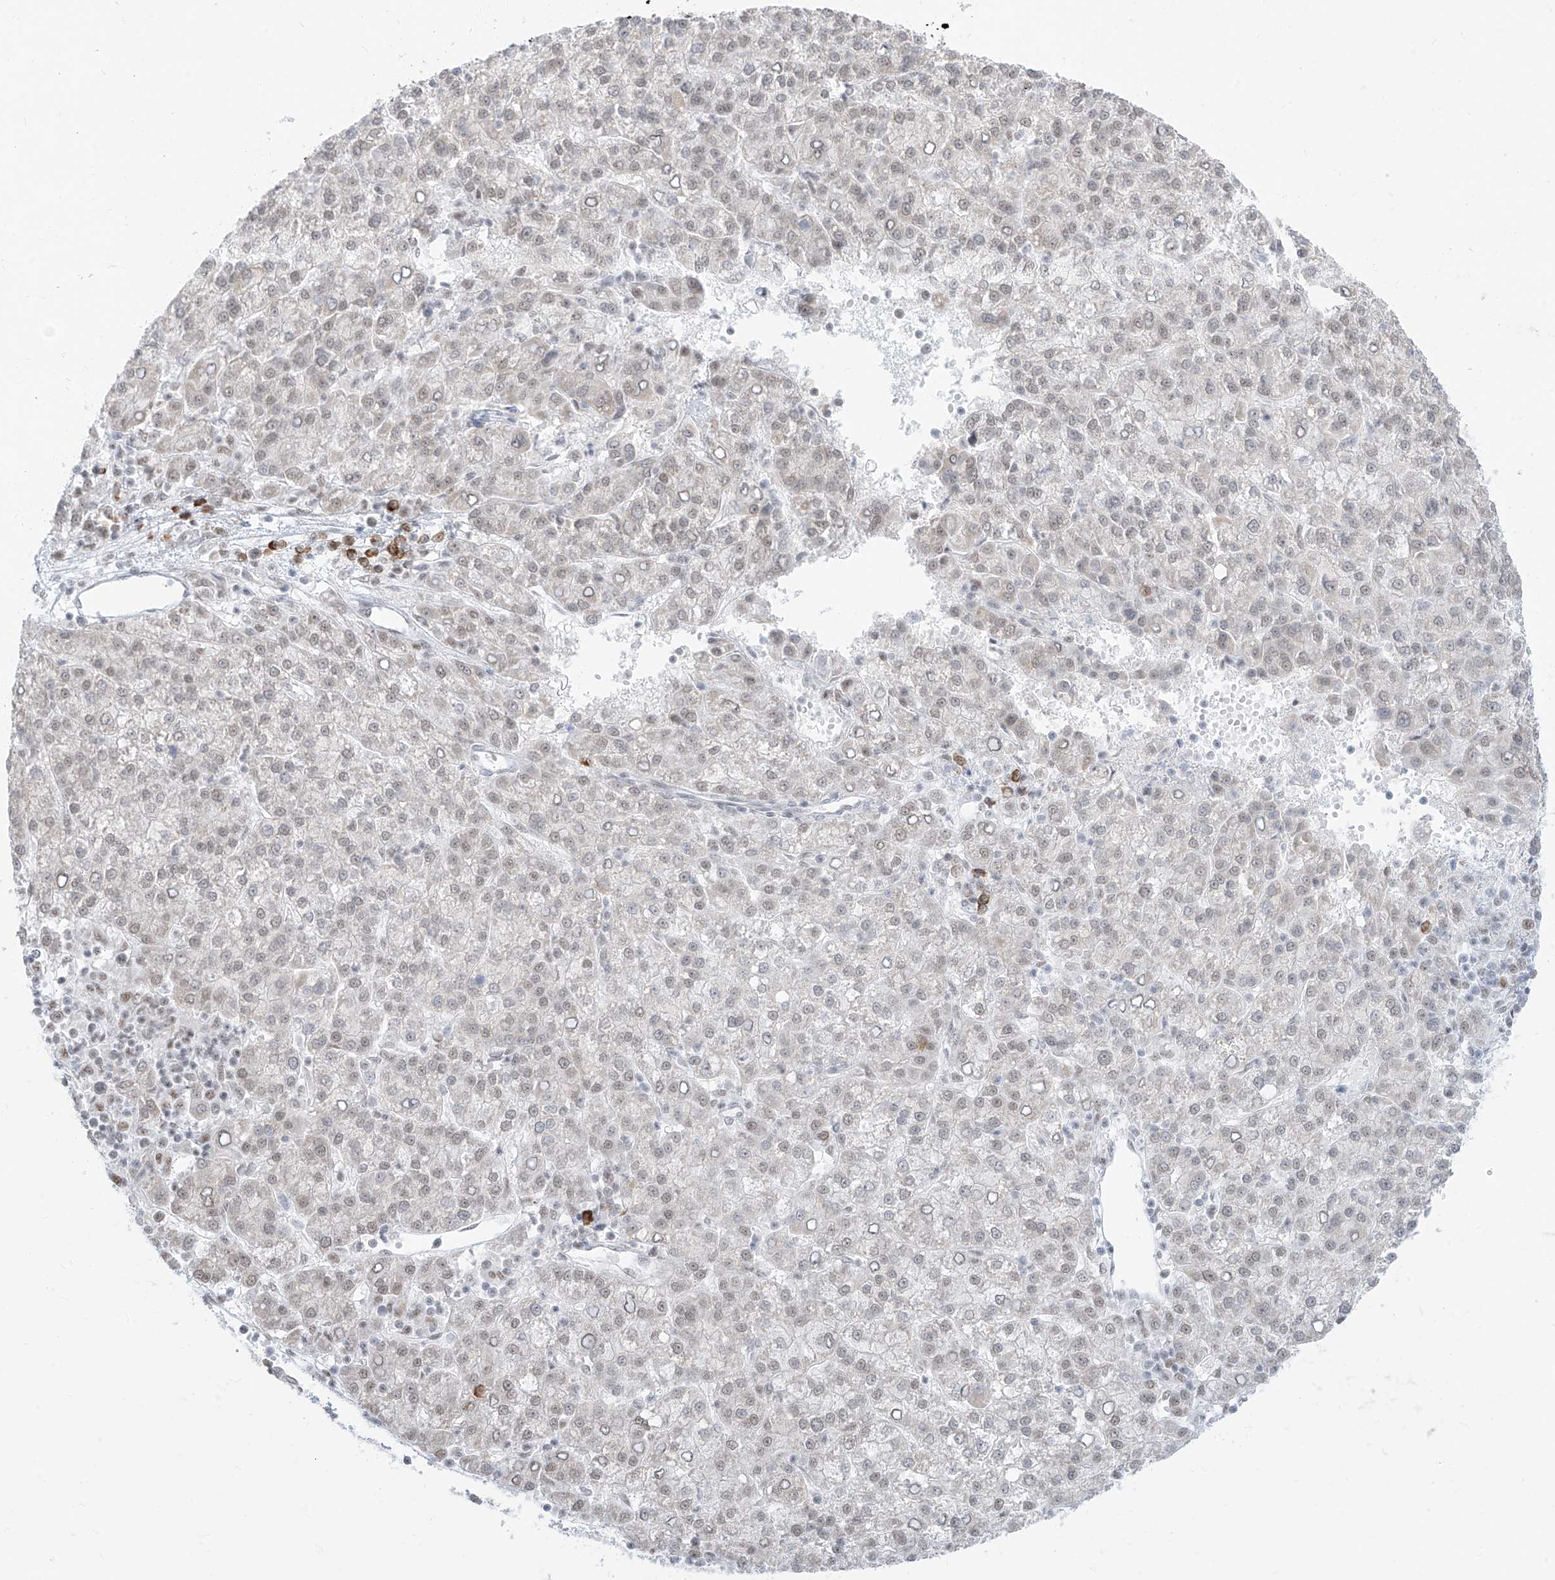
{"staining": {"intensity": "weak", "quantity": "<25%", "location": "nuclear"}, "tissue": "liver cancer", "cell_type": "Tumor cells", "image_type": "cancer", "snomed": [{"axis": "morphology", "description": "Carcinoma, Hepatocellular, NOS"}, {"axis": "topography", "description": "Liver"}], "caption": "An immunohistochemistry (IHC) micrograph of liver cancer is shown. There is no staining in tumor cells of liver cancer. (DAB immunohistochemistry visualized using brightfield microscopy, high magnification).", "gene": "SUPT5H", "patient": {"sex": "female", "age": 58}}